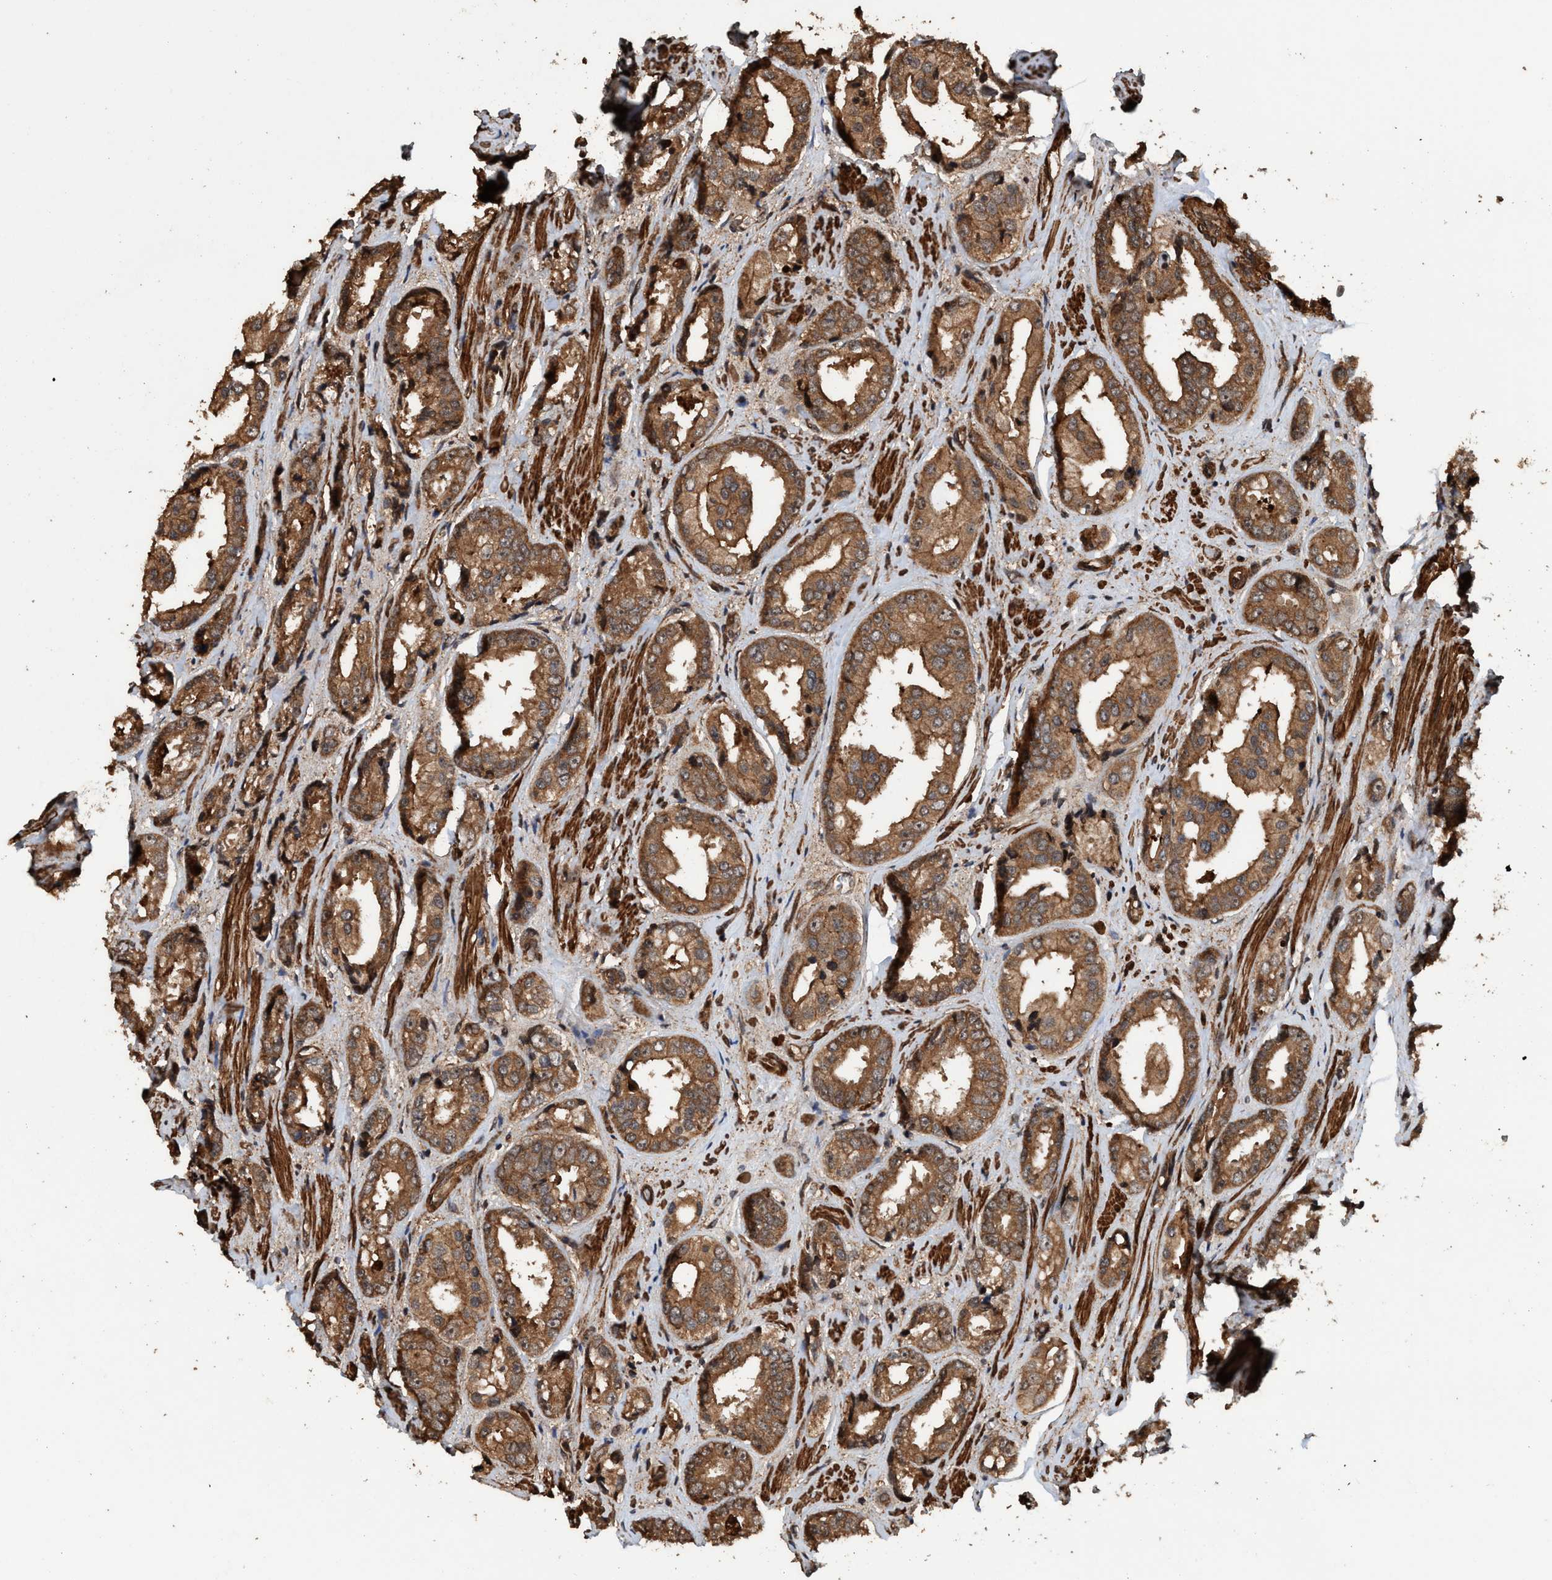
{"staining": {"intensity": "moderate", "quantity": ">75%", "location": "cytoplasmic/membranous"}, "tissue": "prostate cancer", "cell_type": "Tumor cells", "image_type": "cancer", "snomed": [{"axis": "morphology", "description": "Adenocarcinoma, High grade"}, {"axis": "topography", "description": "Prostate"}], "caption": "A micrograph of human prostate adenocarcinoma (high-grade) stained for a protein shows moderate cytoplasmic/membranous brown staining in tumor cells.", "gene": "TRPC7", "patient": {"sex": "male", "age": 61}}